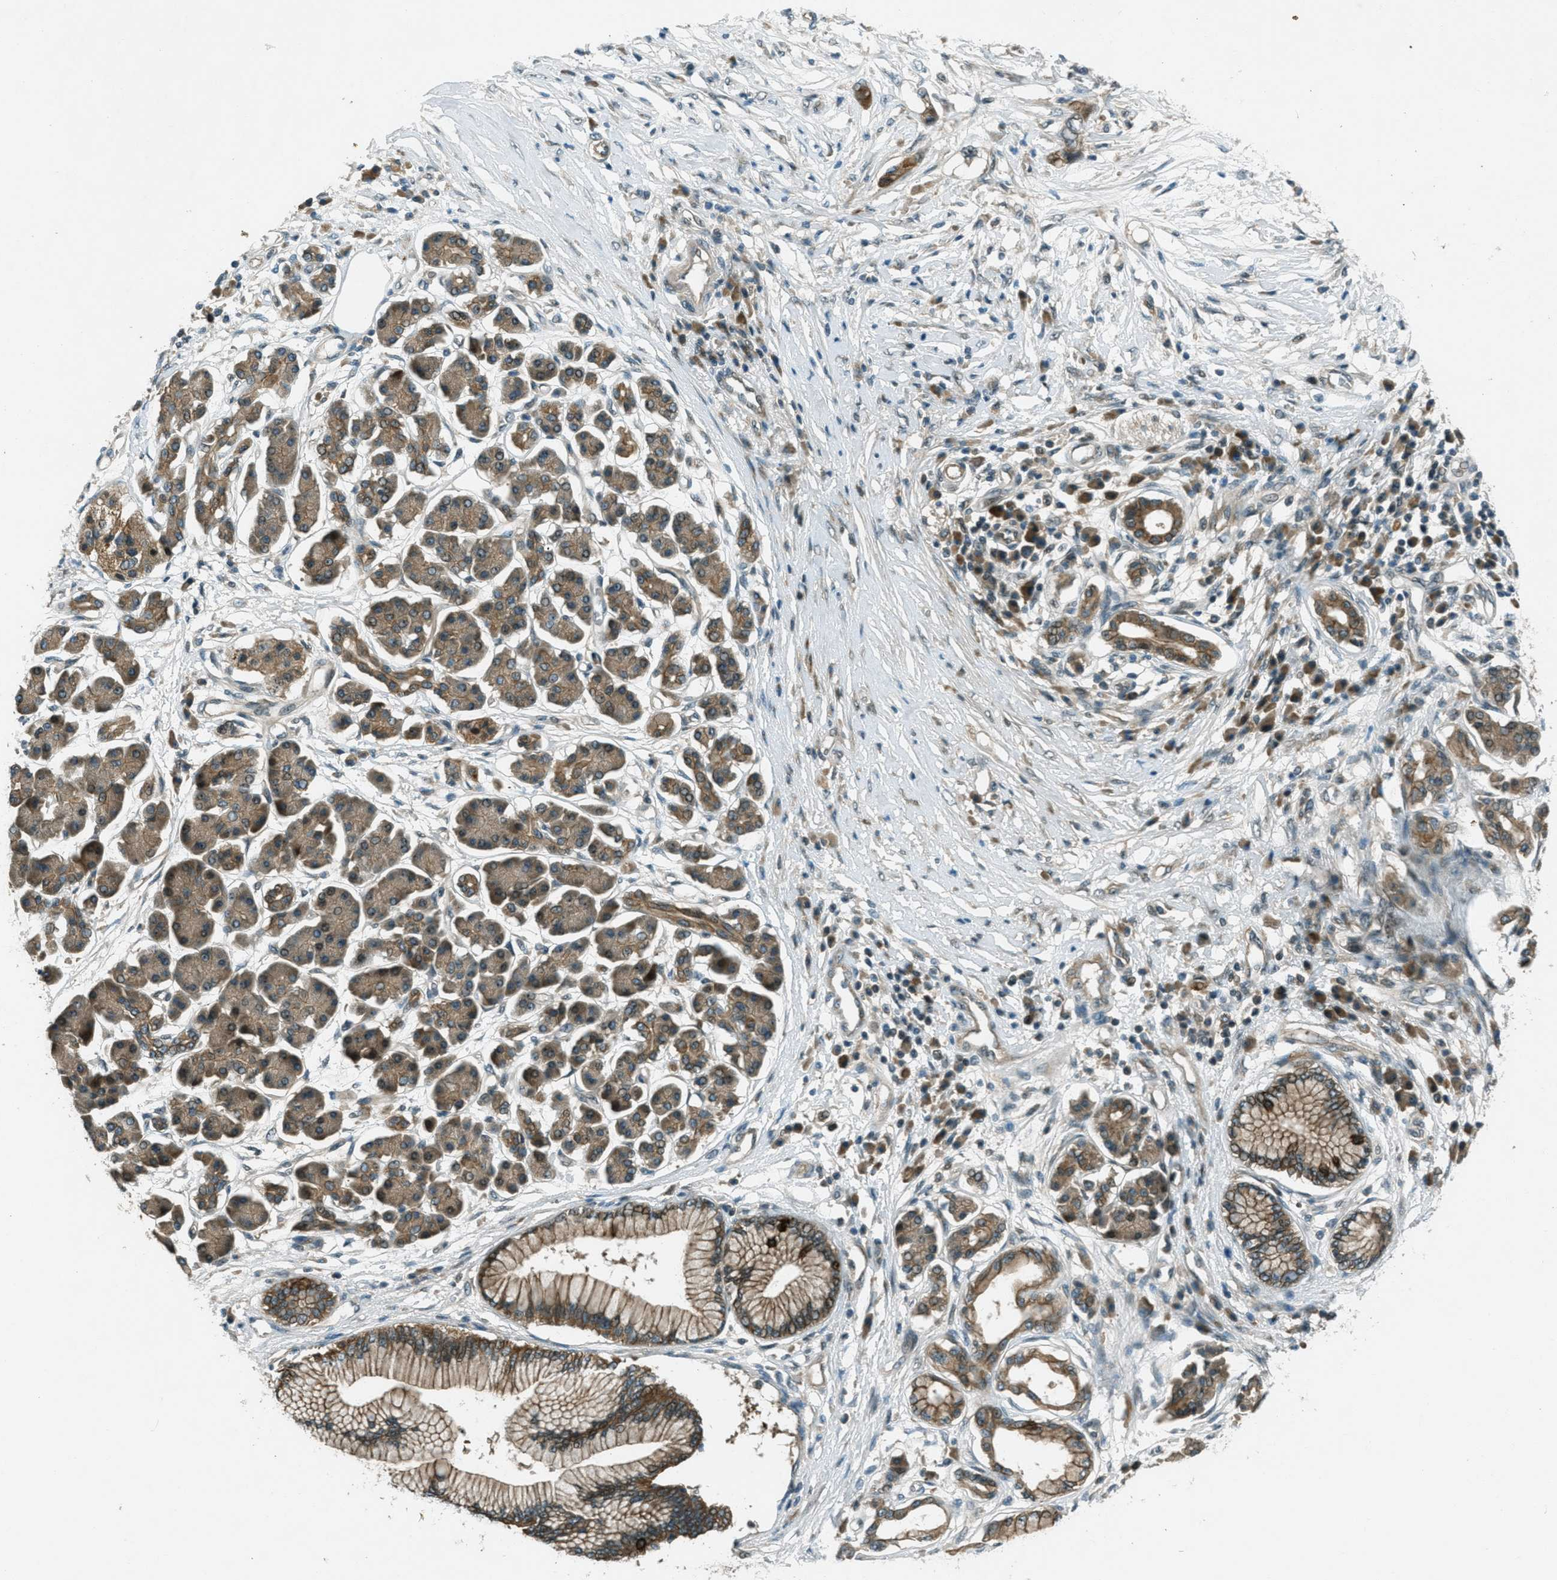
{"staining": {"intensity": "moderate", "quantity": ">75%", "location": "cytoplasmic/membranous"}, "tissue": "pancreatic cancer", "cell_type": "Tumor cells", "image_type": "cancer", "snomed": [{"axis": "morphology", "description": "Adenocarcinoma, NOS"}, {"axis": "topography", "description": "Pancreas"}], "caption": "The histopathology image displays a brown stain indicating the presence of a protein in the cytoplasmic/membranous of tumor cells in adenocarcinoma (pancreatic). (Stains: DAB (3,3'-diaminobenzidine) in brown, nuclei in blue, Microscopy: brightfield microscopy at high magnification).", "gene": "STK11", "patient": {"sex": "male", "age": 77}}